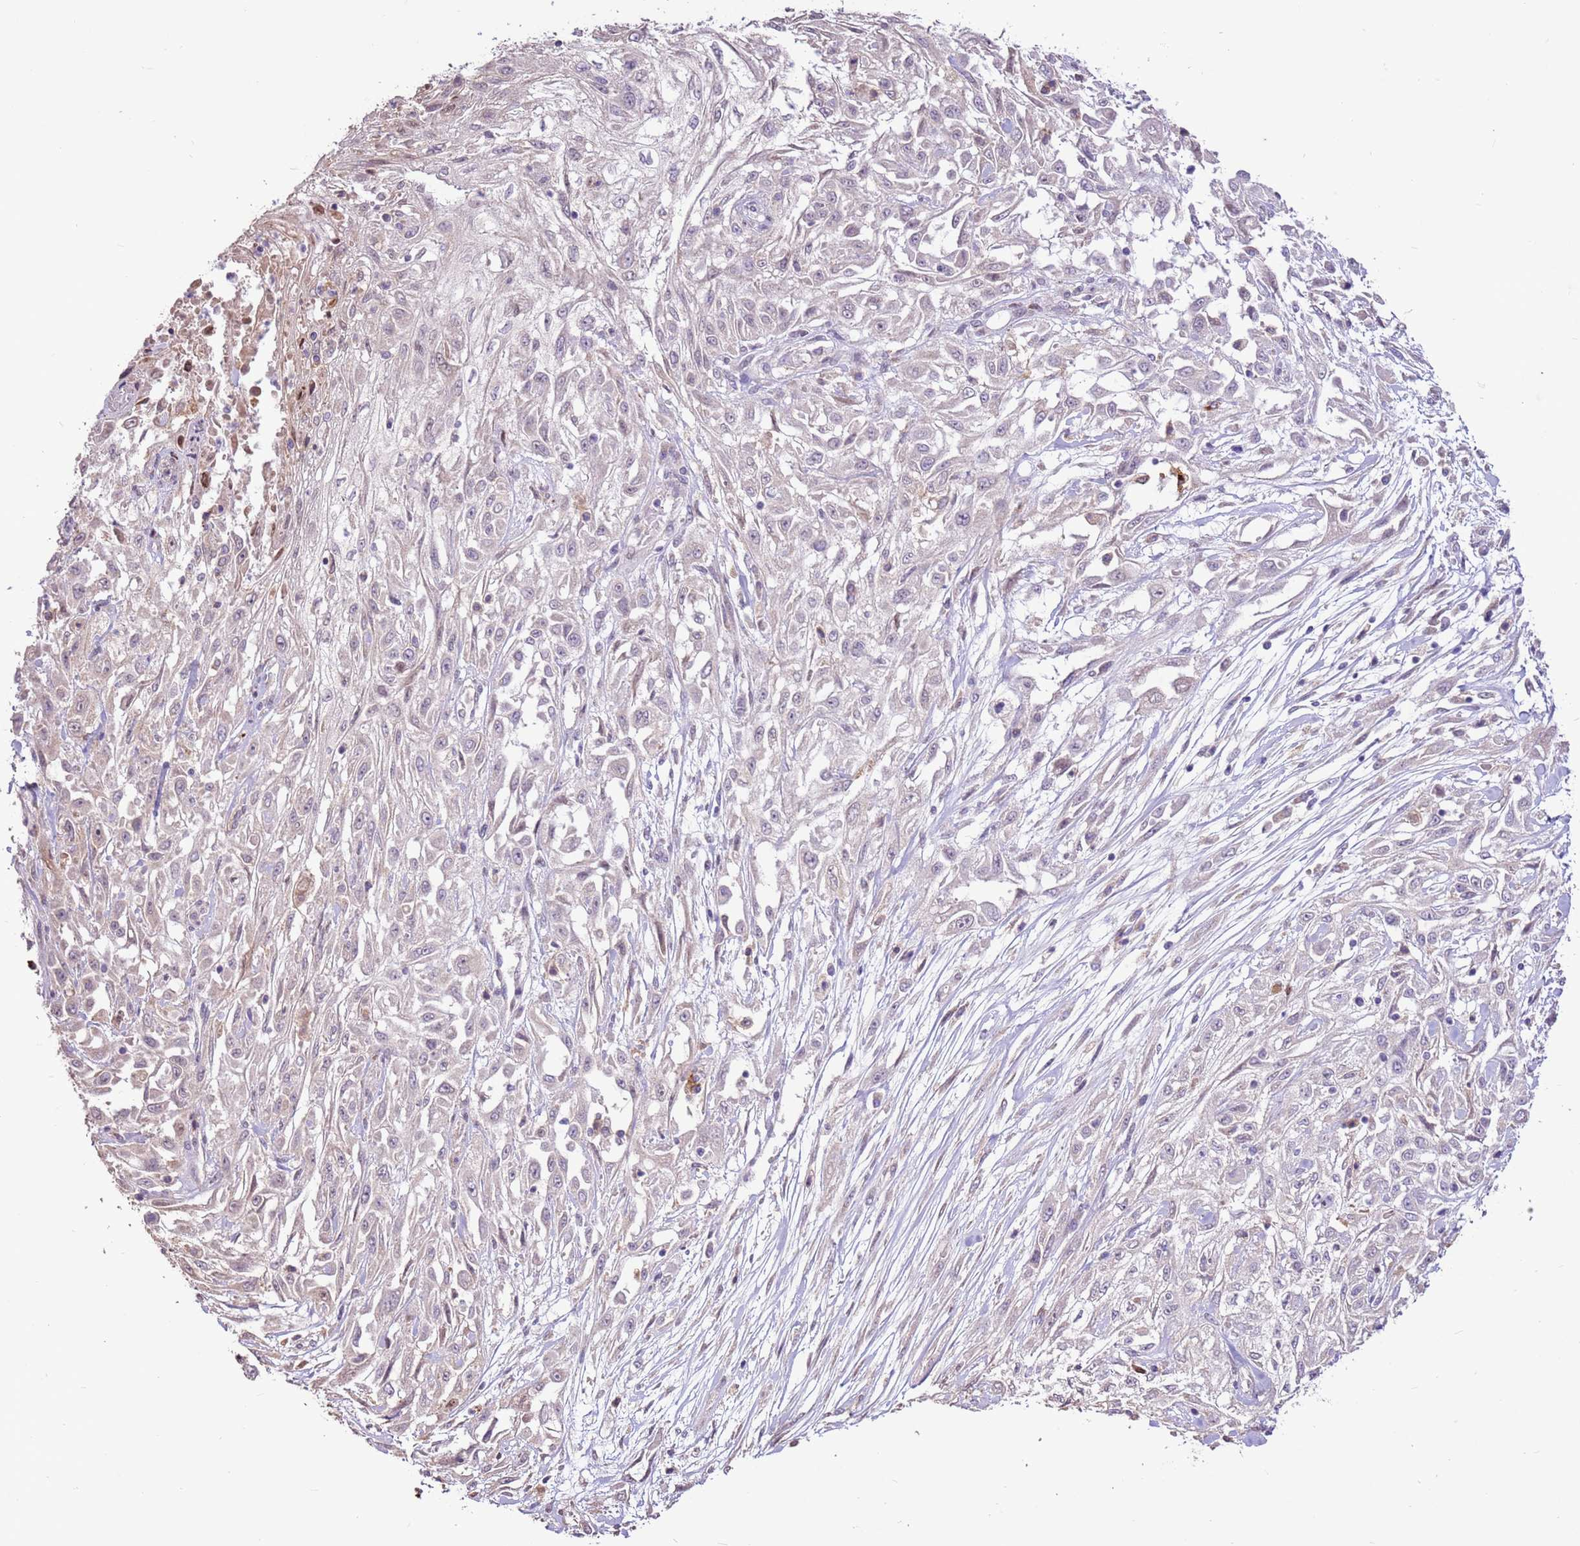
{"staining": {"intensity": "negative", "quantity": "none", "location": "none"}, "tissue": "skin cancer", "cell_type": "Tumor cells", "image_type": "cancer", "snomed": [{"axis": "morphology", "description": "Squamous cell carcinoma, NOS"}, {"axis": "morphology", "description": "Squamous cell carcinoma, metastatic, NOS"}, {"axis": "topography", "description": "Skin"}, {"axis": "topography", "description": "Lymph node"}], "caption": "Protein analysis of skin cancer shows no significant positivity in tumor cells. The staining is performed using DAB brown chromogen with nuclei counter-stained in using hematoxylin.", "gene": "LGI4", "patient": {"sex": "male", "age": 75}}